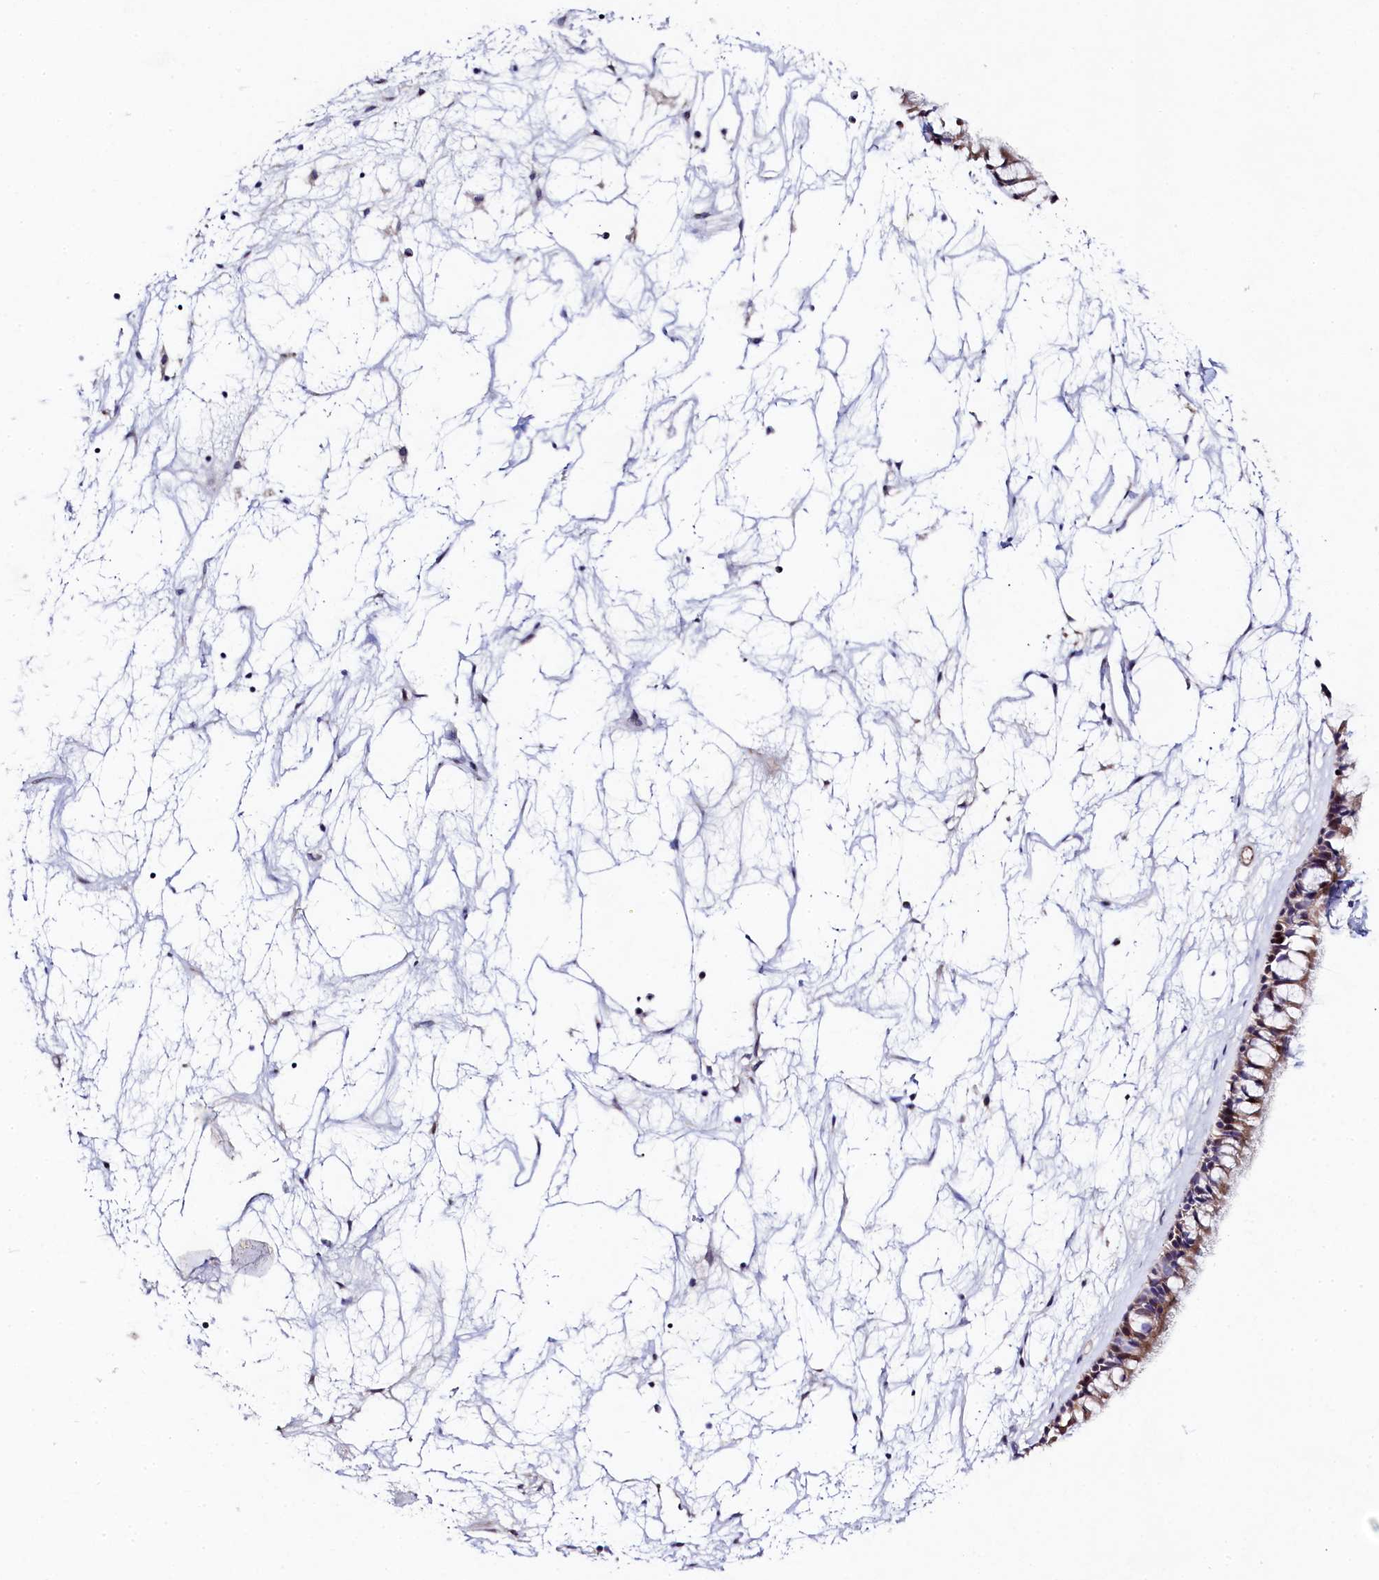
{"staining": {"intensity": "moderate", "quantity": ">75%", "location": "cytoplasmic/membranous"}, "tissue": "nasopharynx", "cell_type": "Respiratory epithelial cells", "image_type": "normal", "snomed": [{"axis": "morphology", "description": "Normal tissue, NOS"}, {"axis": "topography", "description": "Nasopharynx"}], "caption": "This histopathology image demonstrates normal nasopharynx stained with immunohistochemistry (IHC) to label a protein in brown. The cytoplasmic/membranous of respiratory epithelial cells show moderate positivity for the protein. Nuclei are counter-stained blue.", "gene": "FXYD6", "patient": {"sex": "male", "age": 64}}